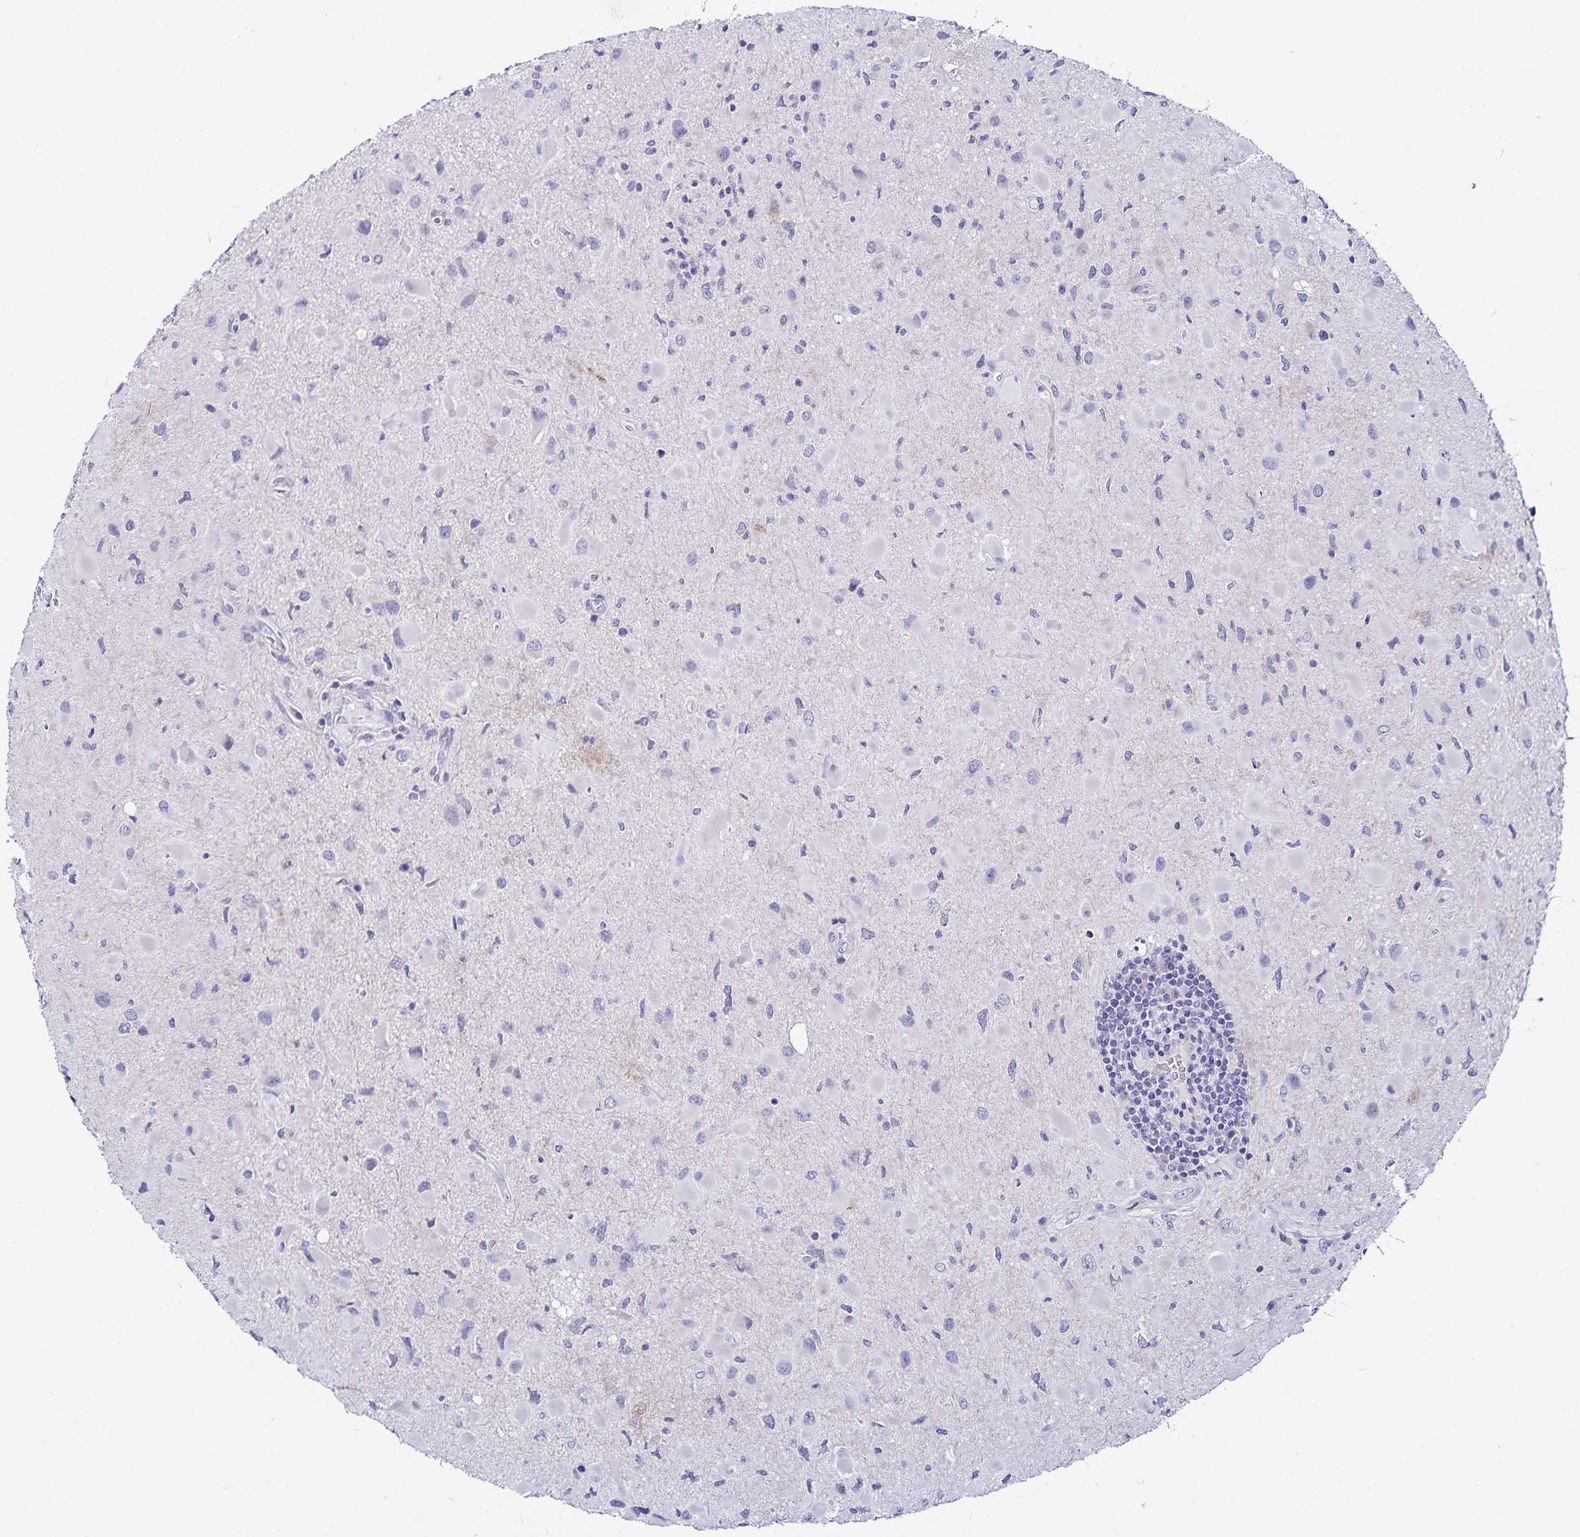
{"staining": {"intensity": "negative", "quantity": "none", "location": "none"}, "tissue": "glioma", "cell_type": "Tumor cells", "image_type": "cancer", "snomed": [{"axis": "morphology", "description": "Glioma, malignant, Low grade"}, {"axis": "topography", "description": "Brain"}], "caption": "This is an IHC image of human glioma. There is no positivity in tumor cells.", "gene": "TSPAN7", "patient": {"sex": "female", "age": 32}}